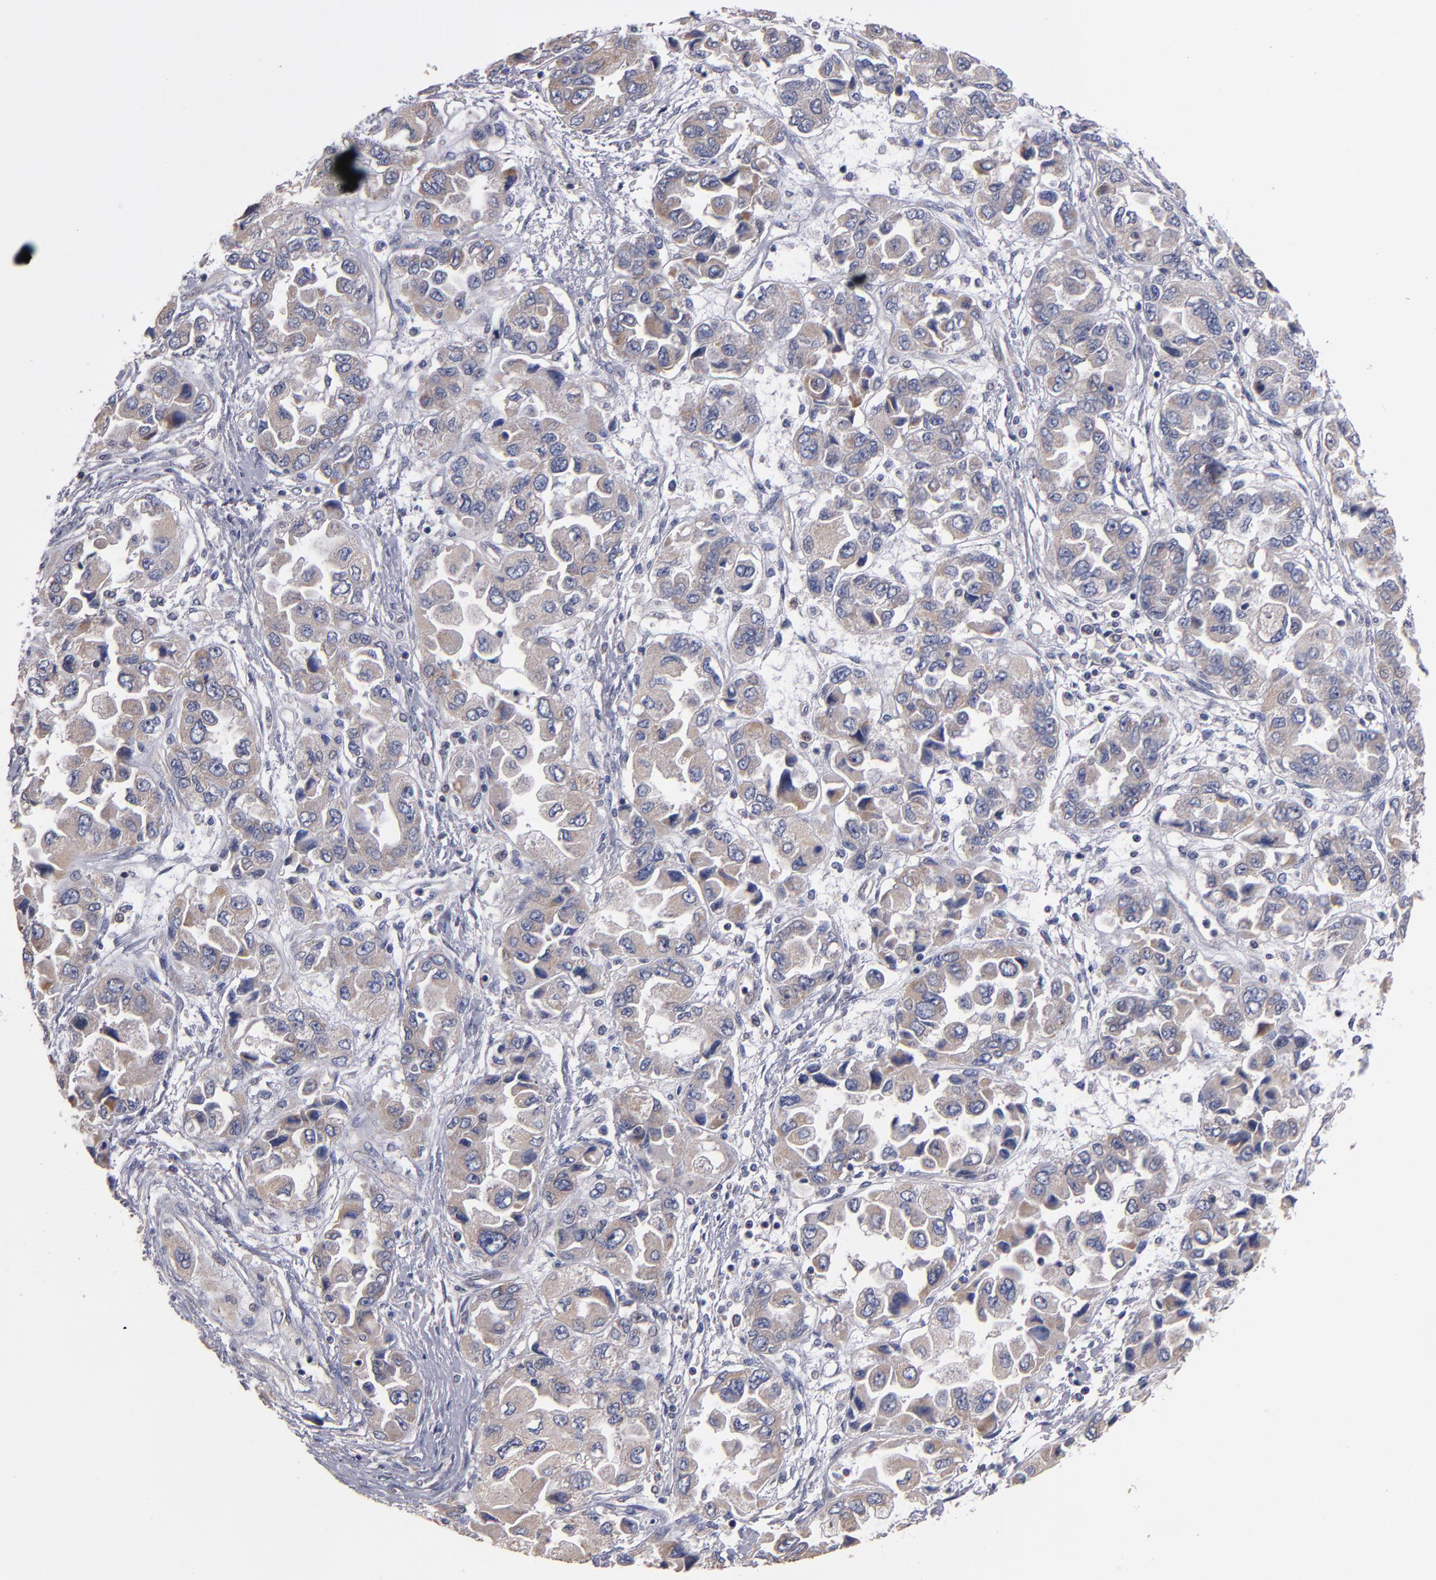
{"staining": {"intensity": "weak", "quantity": "25%-75%", "location": "cytoplasmic/membranous"}, "tissue": "ovarian cancer", "cell_type": "Tumor cells", "image_type": "cancer", "snomed": [{"axis": "morphology", "description": "Cystadenocarcinoma, serous, NOS"}, {"axis": "topography", "description": "Ovary"}], "caption": "Protein analysis of ovarian serous cystadenocarcinoma tissue shows weak cytoplasmic/membranous positivity in about 25%-75% of tumor cells.", "gene": "DACT1", "patient": {"sex": "female", "age": 84}}